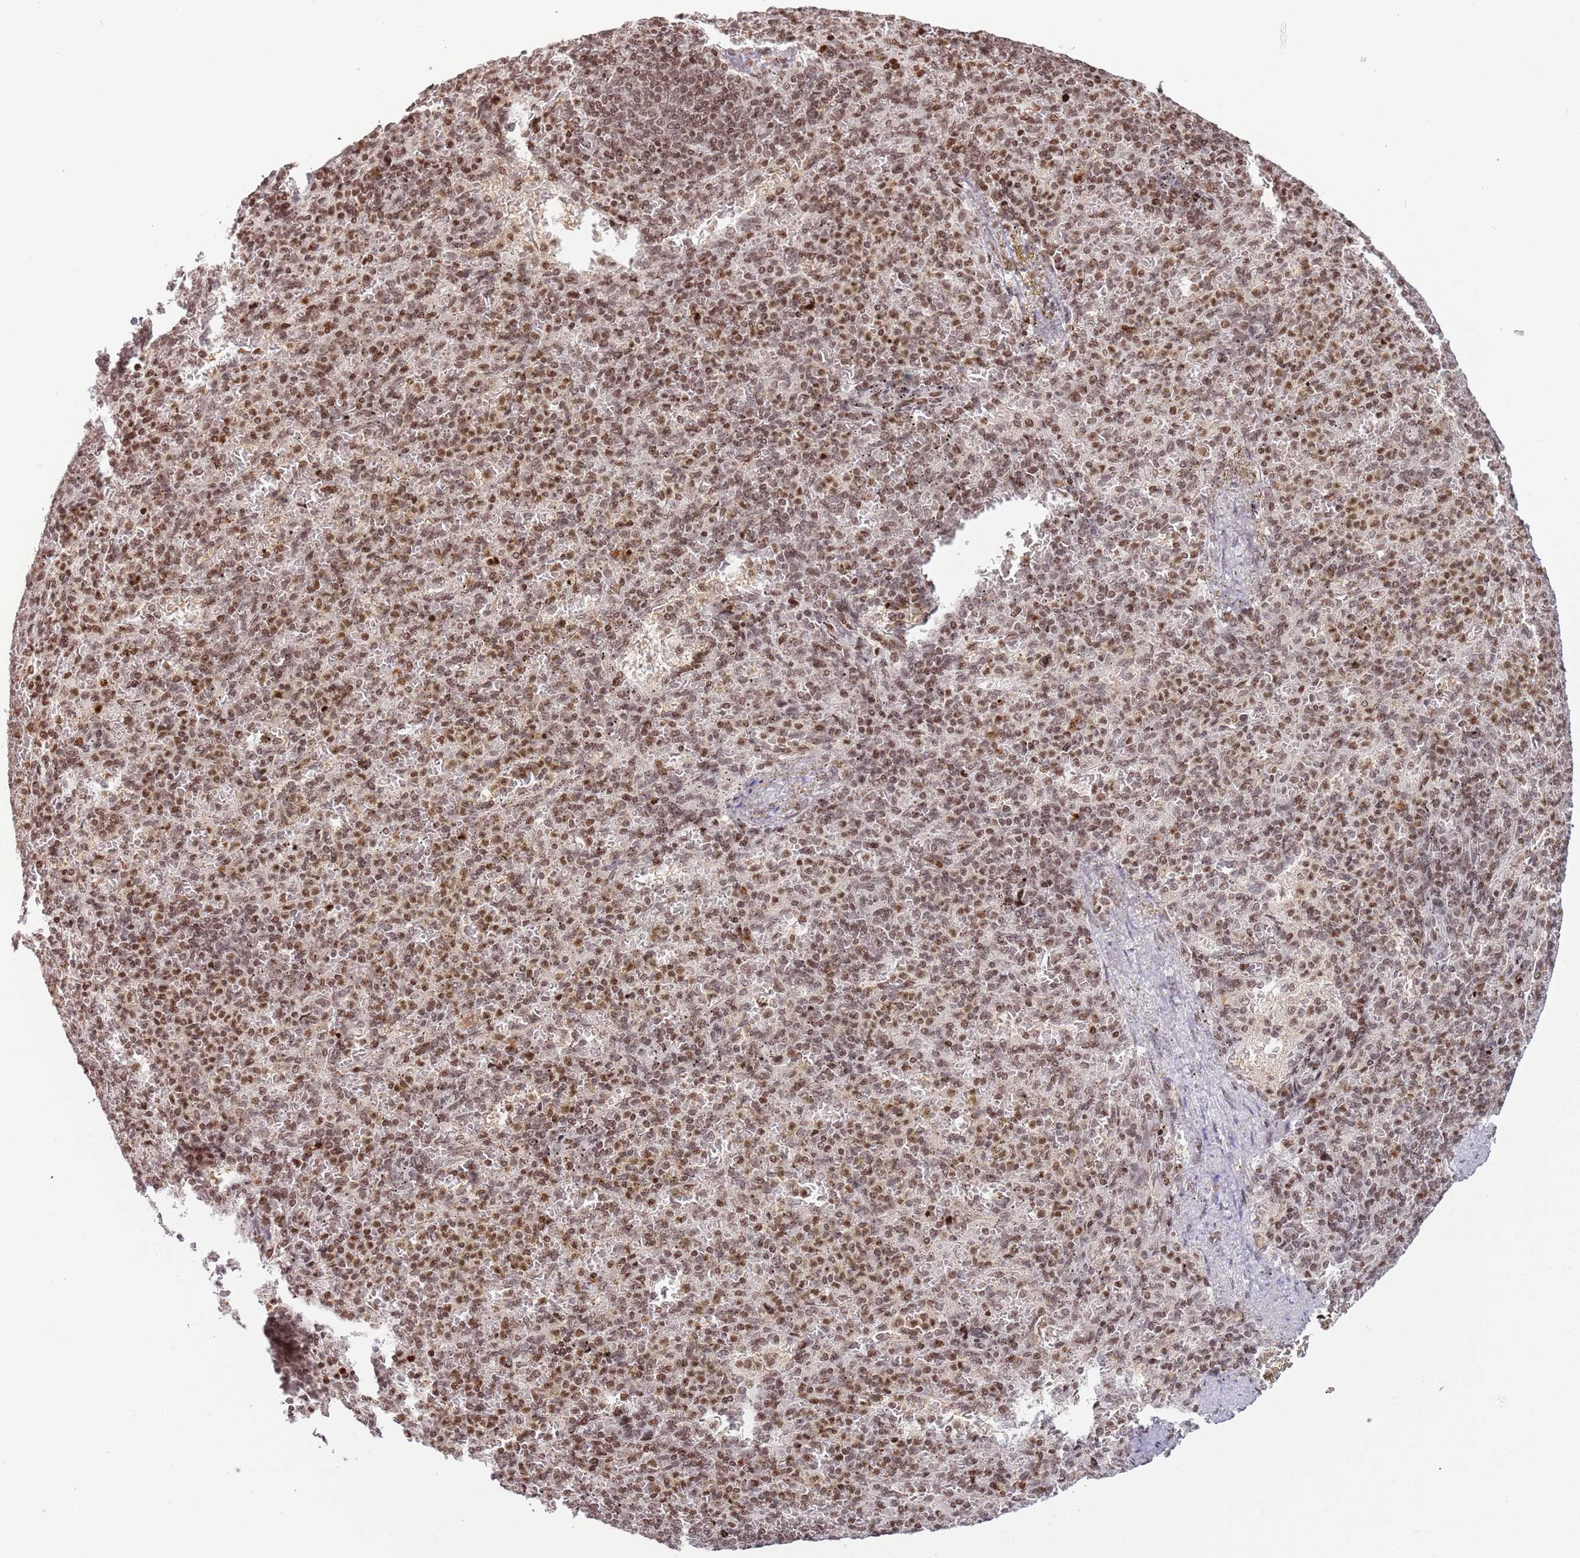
{"staining": {"intensity": "moderate", "quantity": ">75%", "location": "nuclear"}, "tissue": "spleen", "cell_type": "Cells in red pulp", "image_type": "normal", "snomed": [{"axis": "morphology", "description": "Normal tissue, NOS"}, {"axis": "topography", "description": "Spleen"}], "caption": "An image of human spleen stained for a protein exhibits moderate nuclear brown staining in cells in red pulp.", "gene": "SH3RF3", "patient": {"sex": "female", "age": 74}}